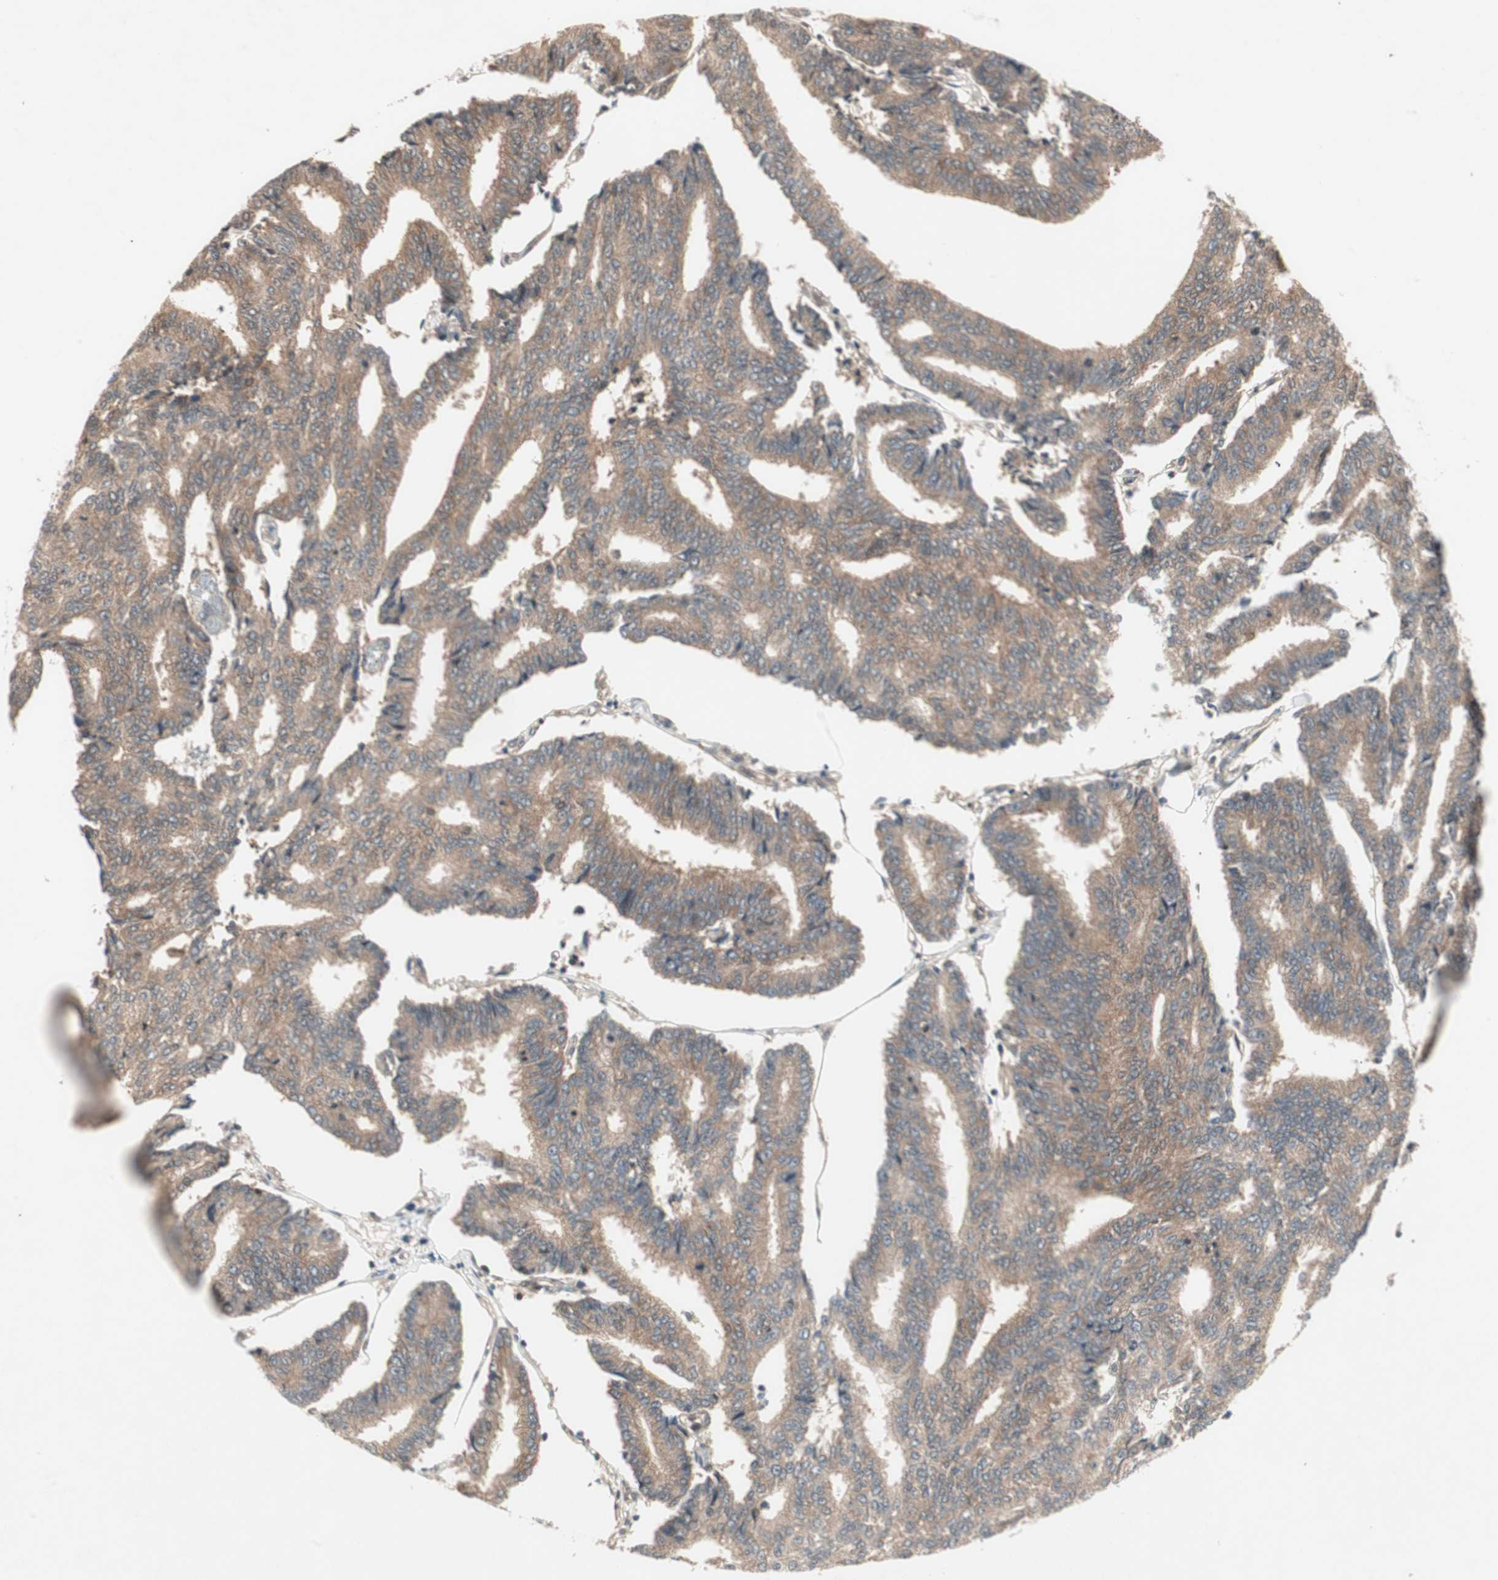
{"staining": {"intensity": "weak", "quantity": ">75%", "location": "cytoplasmic/membranous"}, "tissue": "prostate cancer", "cell_type": "Tumor cells", "image_type": "cancer", "snomed": [{"axis": "morphology", "description": "Adenocarcinoma, High grade"}, {"axis": "topography", "description": "Prostate"}], "caption": "An image showing weak cytoplasmic/membranous staining in about >75% of tumor cells in prostate high-grade adenocarcinoma, as visualized by brown immunohistochemical staining.", "gene": "IRS1", "patient": {"sex": "male", "age": 55}}